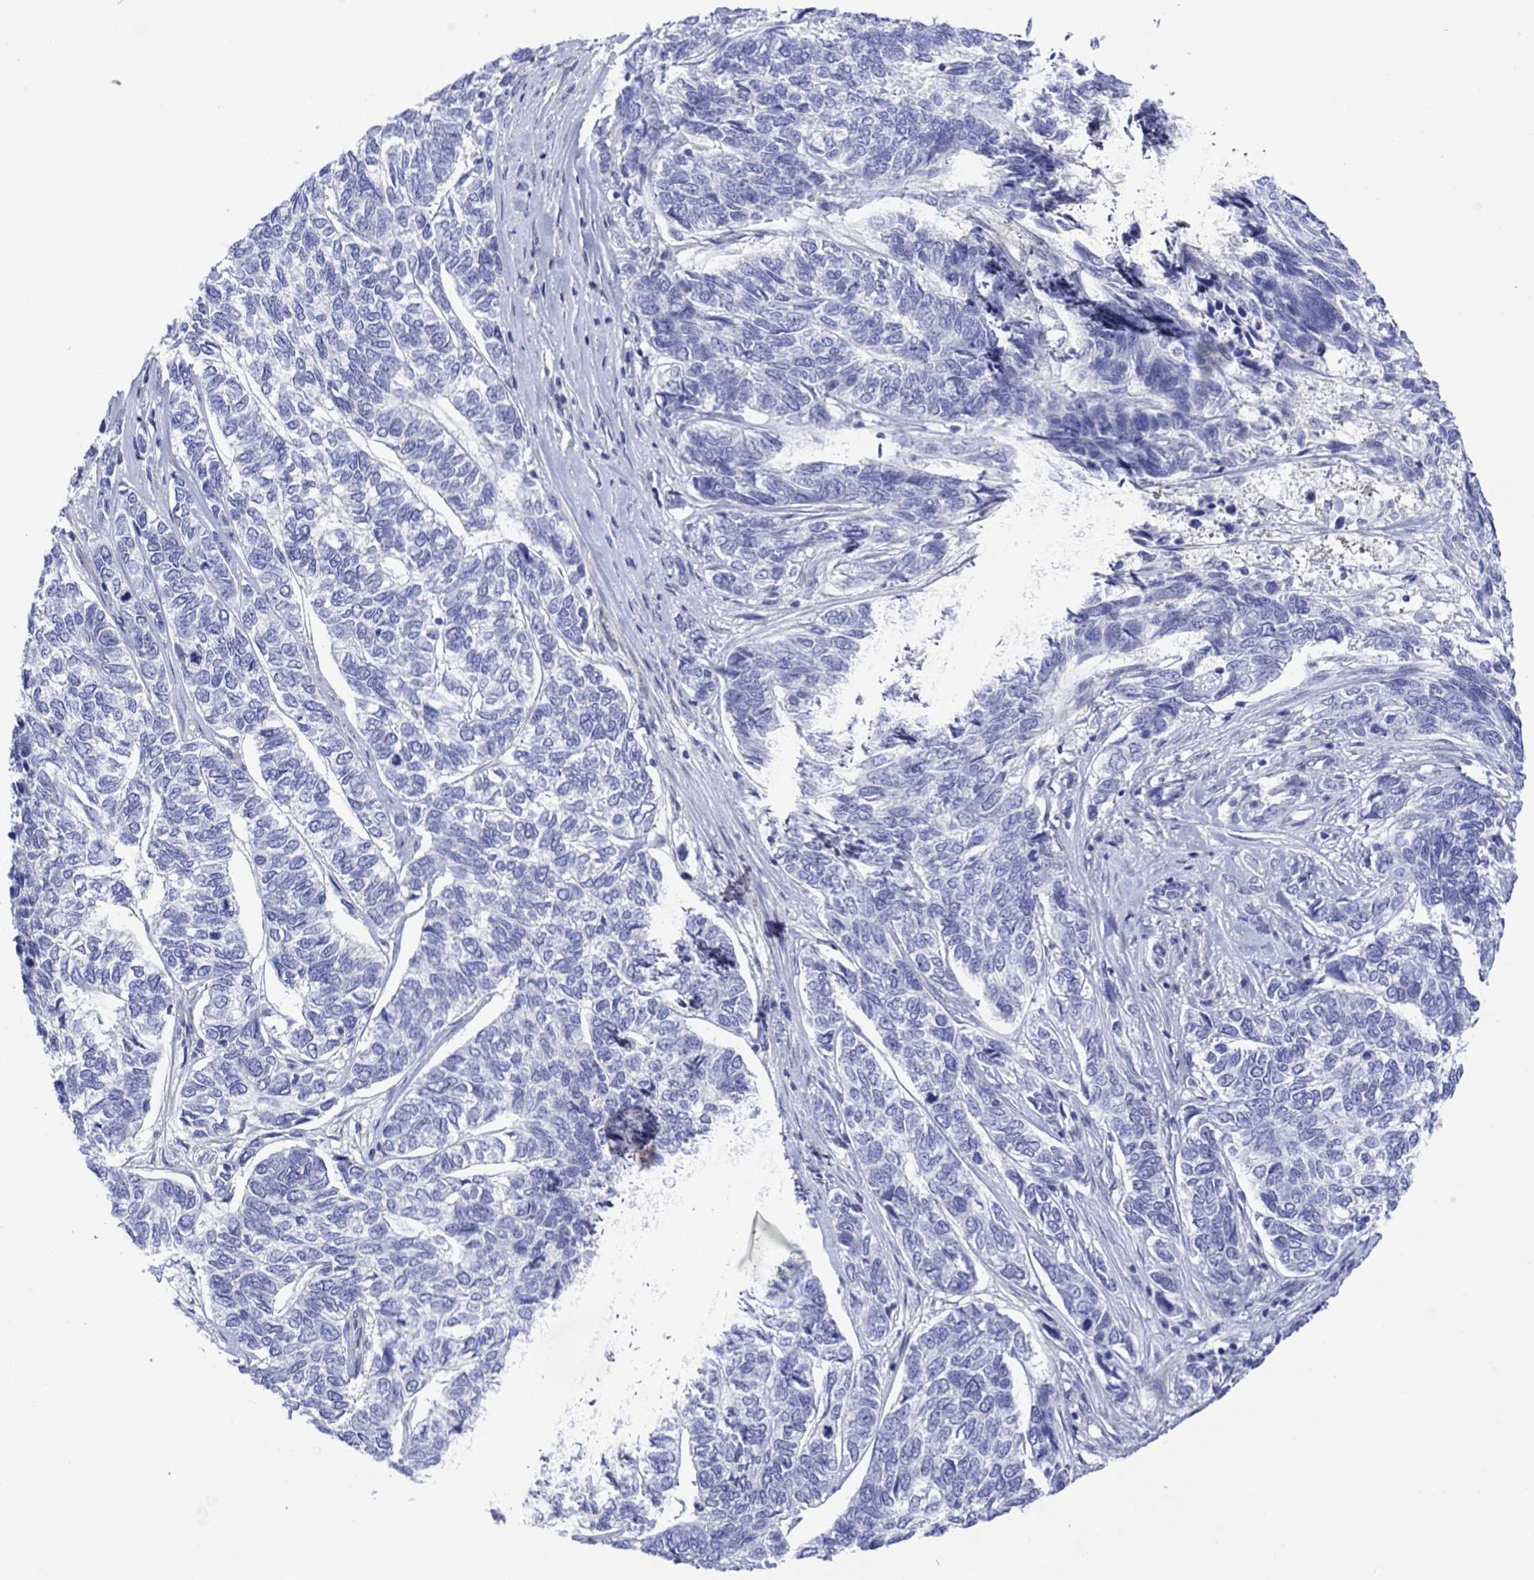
{"staining": {"intensity": "negative", "quantity": "none", "location": "none"}, "tissue": "skin cancer", "cell_type": "Tumor cells", "image_type": "cancer", "snomed": [{"axis": "morphology", "description": "Basal cell carcinoma"}, {"axis": "topography", "description": "Skin"}], "caption": "A high-resolution micrograph shows immunohistochemistry (IHC) staining of skin cancer (basal cell carcinoma), which shows no significant expression in tumor cells. (Stains: DAB (3,3'-diaminobenzidine) immunohistochemistry (IHC) with hematoxylin counter stain, Microscopy: brightfield microscopy at high magnification).", "gene": "TLDC2", "patient": {"sex": "female", "age": 65}}